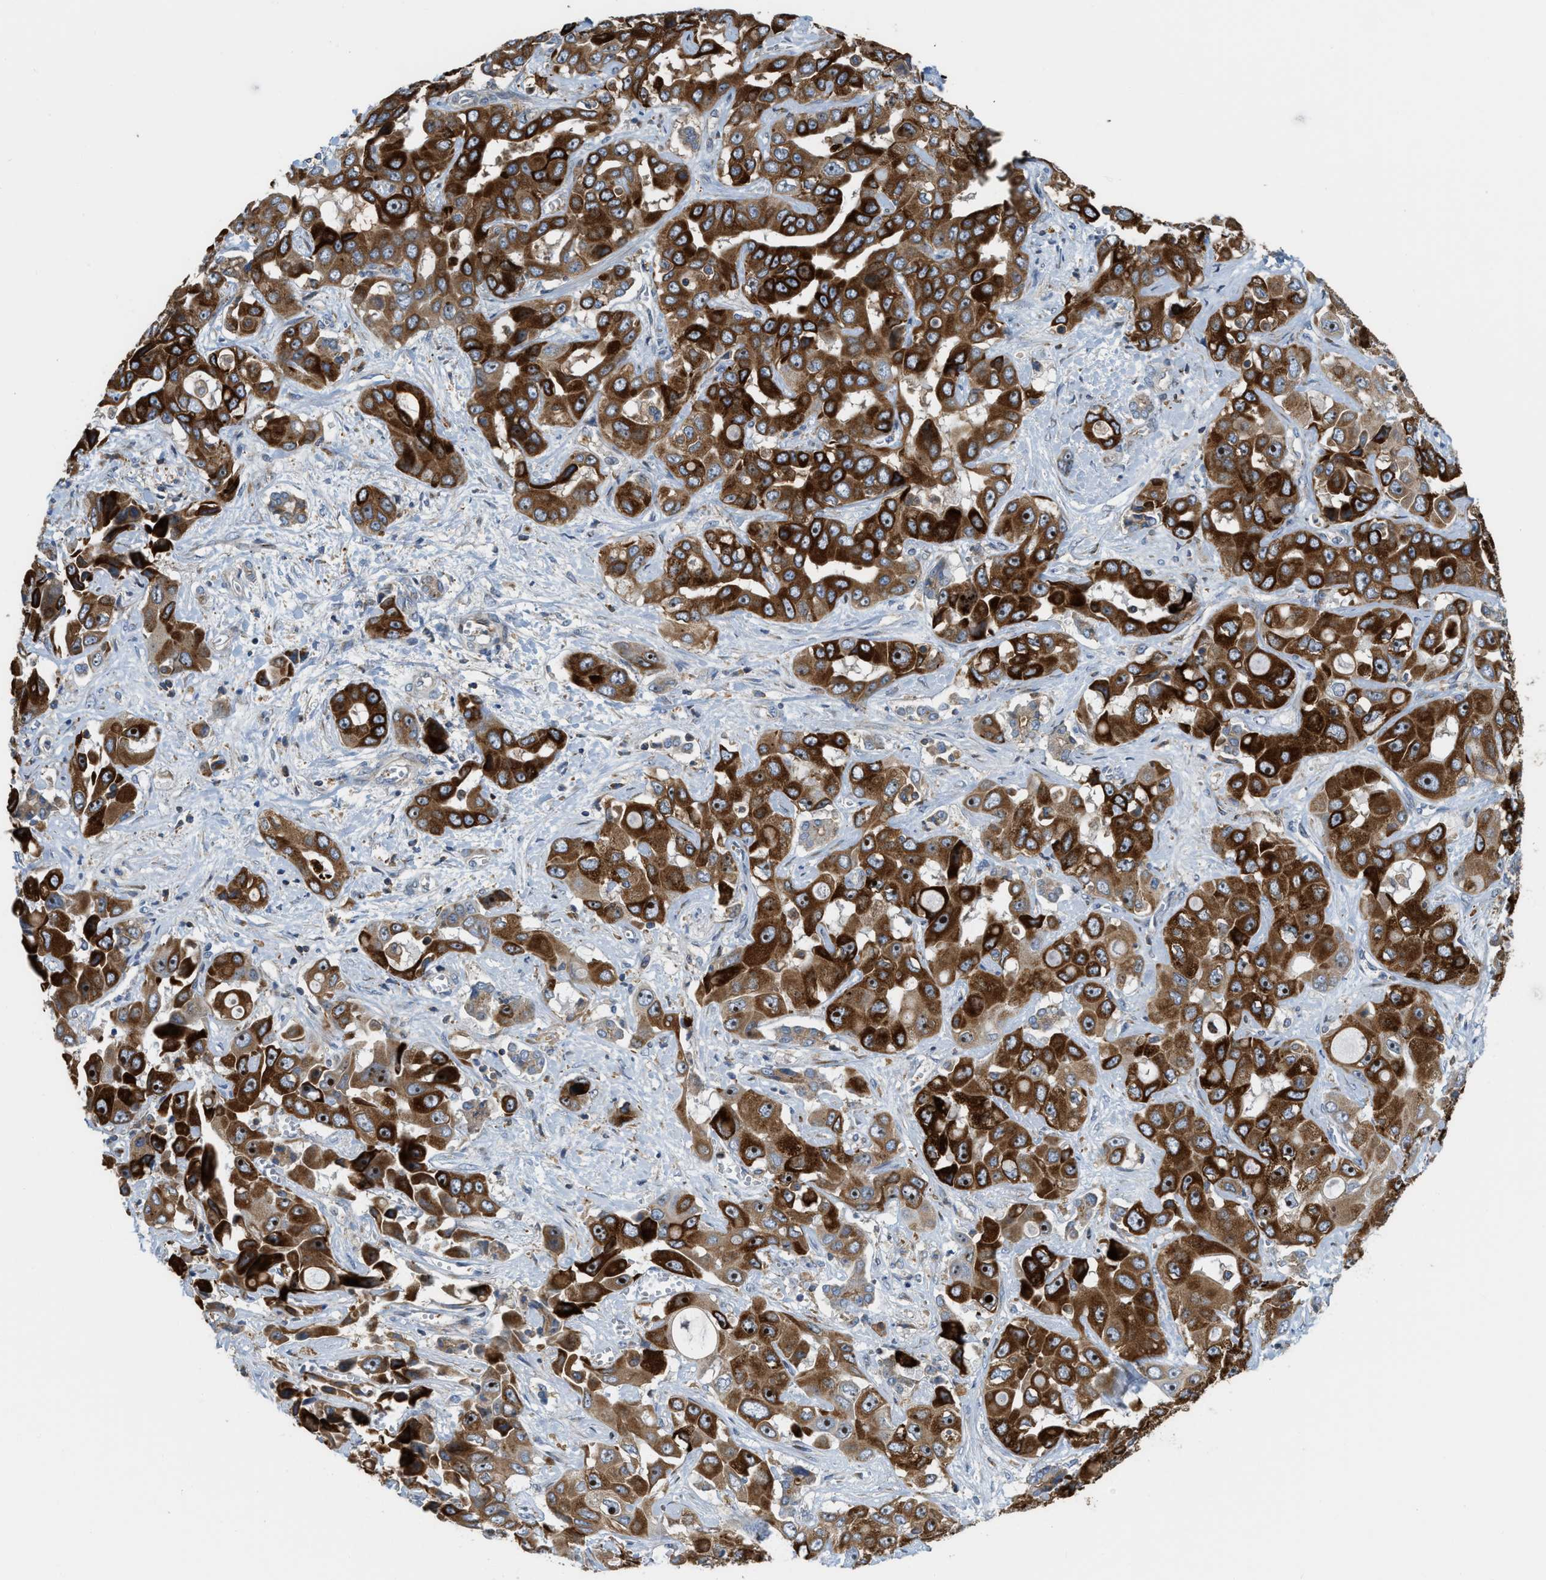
{"staining": {"intensity": "strong", "quantity": ">75%", "location": "cytoplasmic/membranous,nuclear"}, "tissue": "liver cancer", "cell_type": "Tumor cells", "image_type": "cancer", "snomed": [{"axis": "morphology", "description": "Cholangiocarcinoma"}, {"axis": "topography", "description": "Liver"}], "caption": "A photomicrograph of liver cancer stained for a protein reveals strong cytoplasmic/membranous and nuclear brown staining in tumor cells.", "gene": "DIPK1A", "patient": {"sex": "female", "age": 52}}